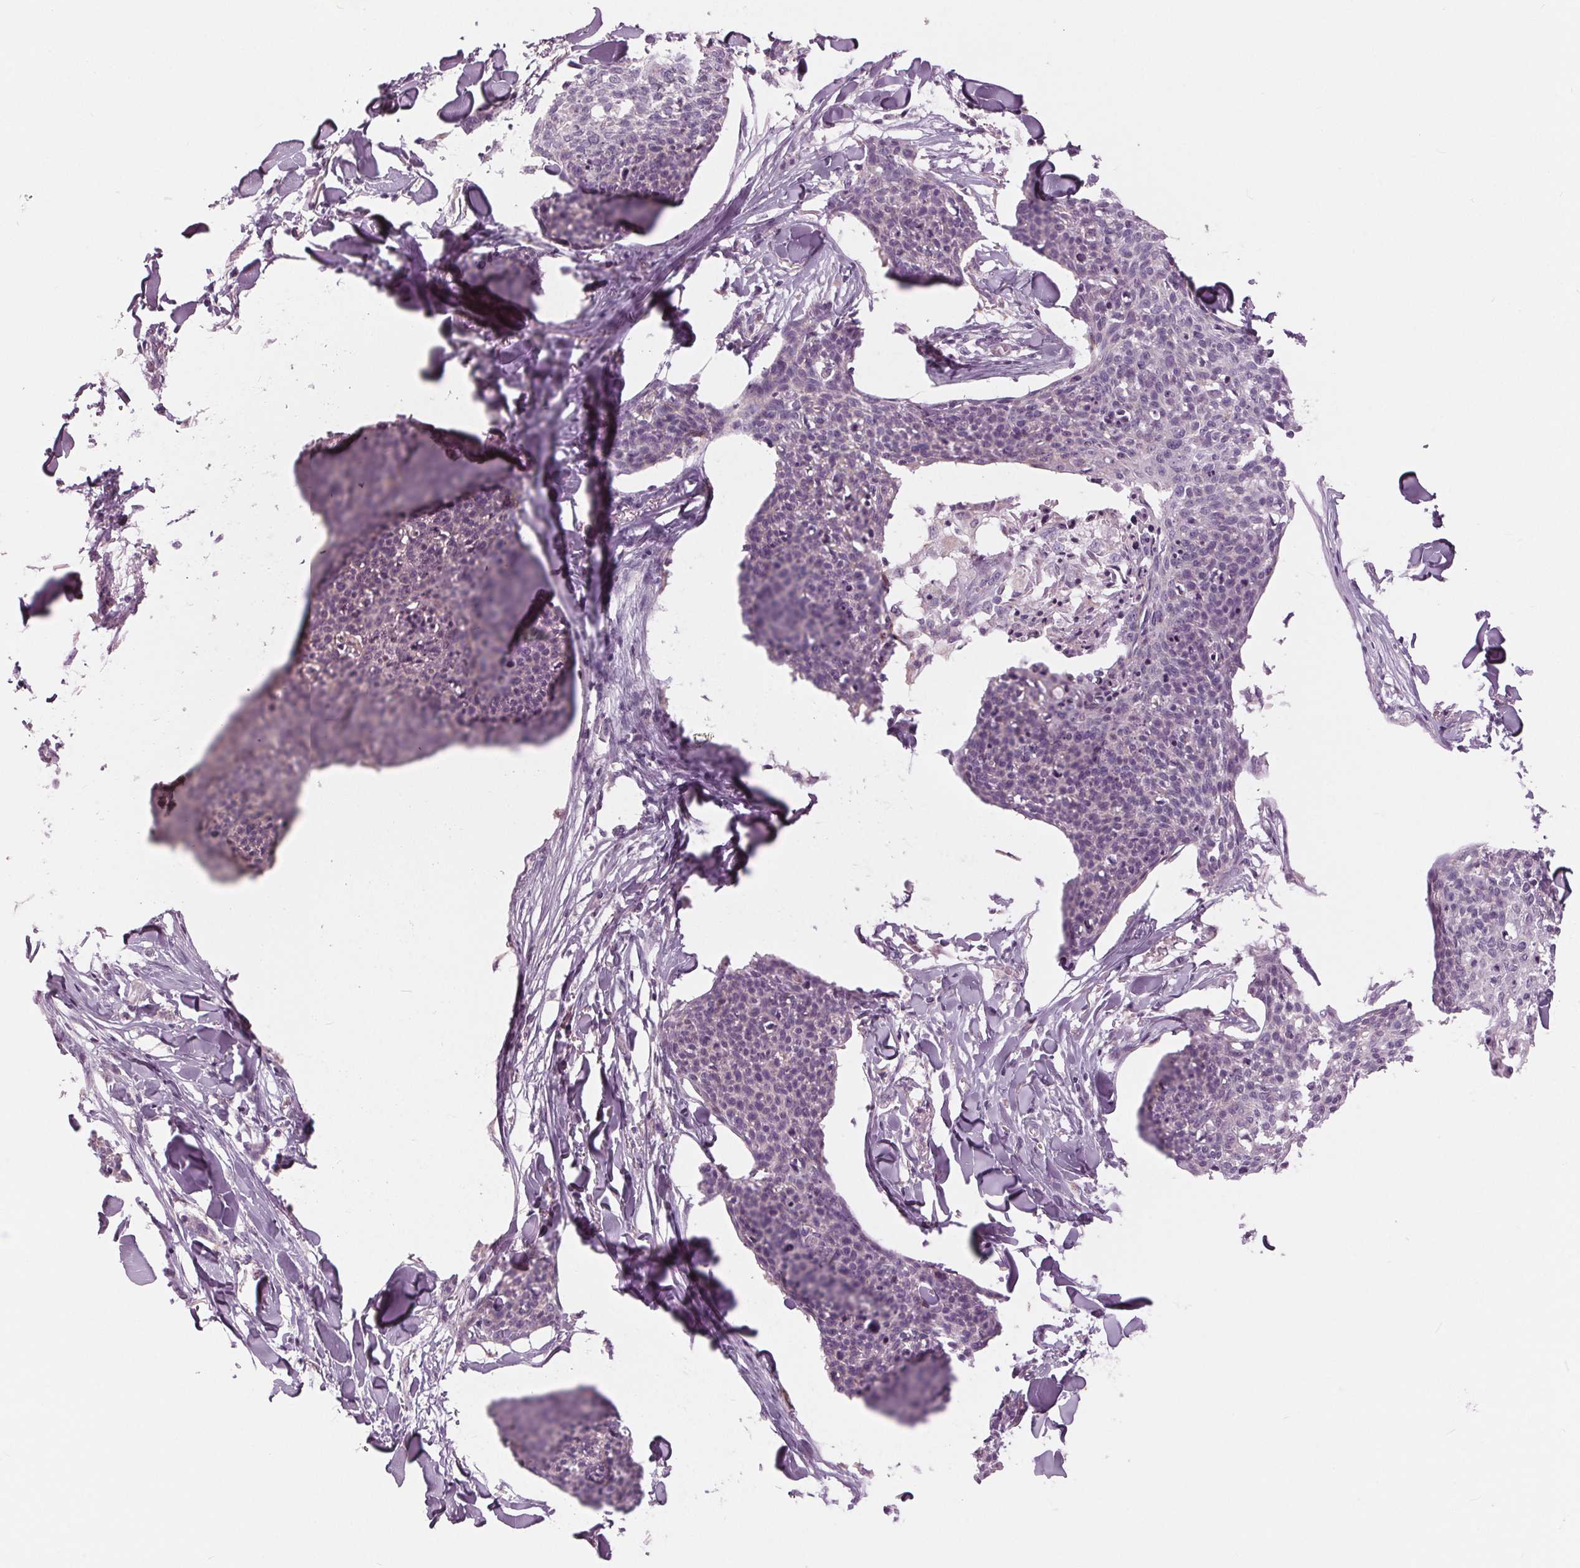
{"staining": {"intensity": "negative", "quantity": "none", "location": "none"}, "tissue": "skin cancer", "cell_type": "Tumor cells", "image_type": "cancer", "snomed": [{"axis": "morphology", "description": "Squamous cell carcinoma, NOS"}, {"axis": "topography", "description": "Skin"}, {"axis": "topography", "description": "Vulva"}], "caption": "Squamous cell carcinoma (skin) was stained to show a protein in brown. There is no significant staining in tumor cells. (Stains: DAB (3,3'-diaminobenzidine) immunohistochemistry with hematoxylin counter stain, Microscopy: brightfield microscopy at high magnification).", "gene": "SAMD4A", "patient": {"sex": "female", "age": 75}}